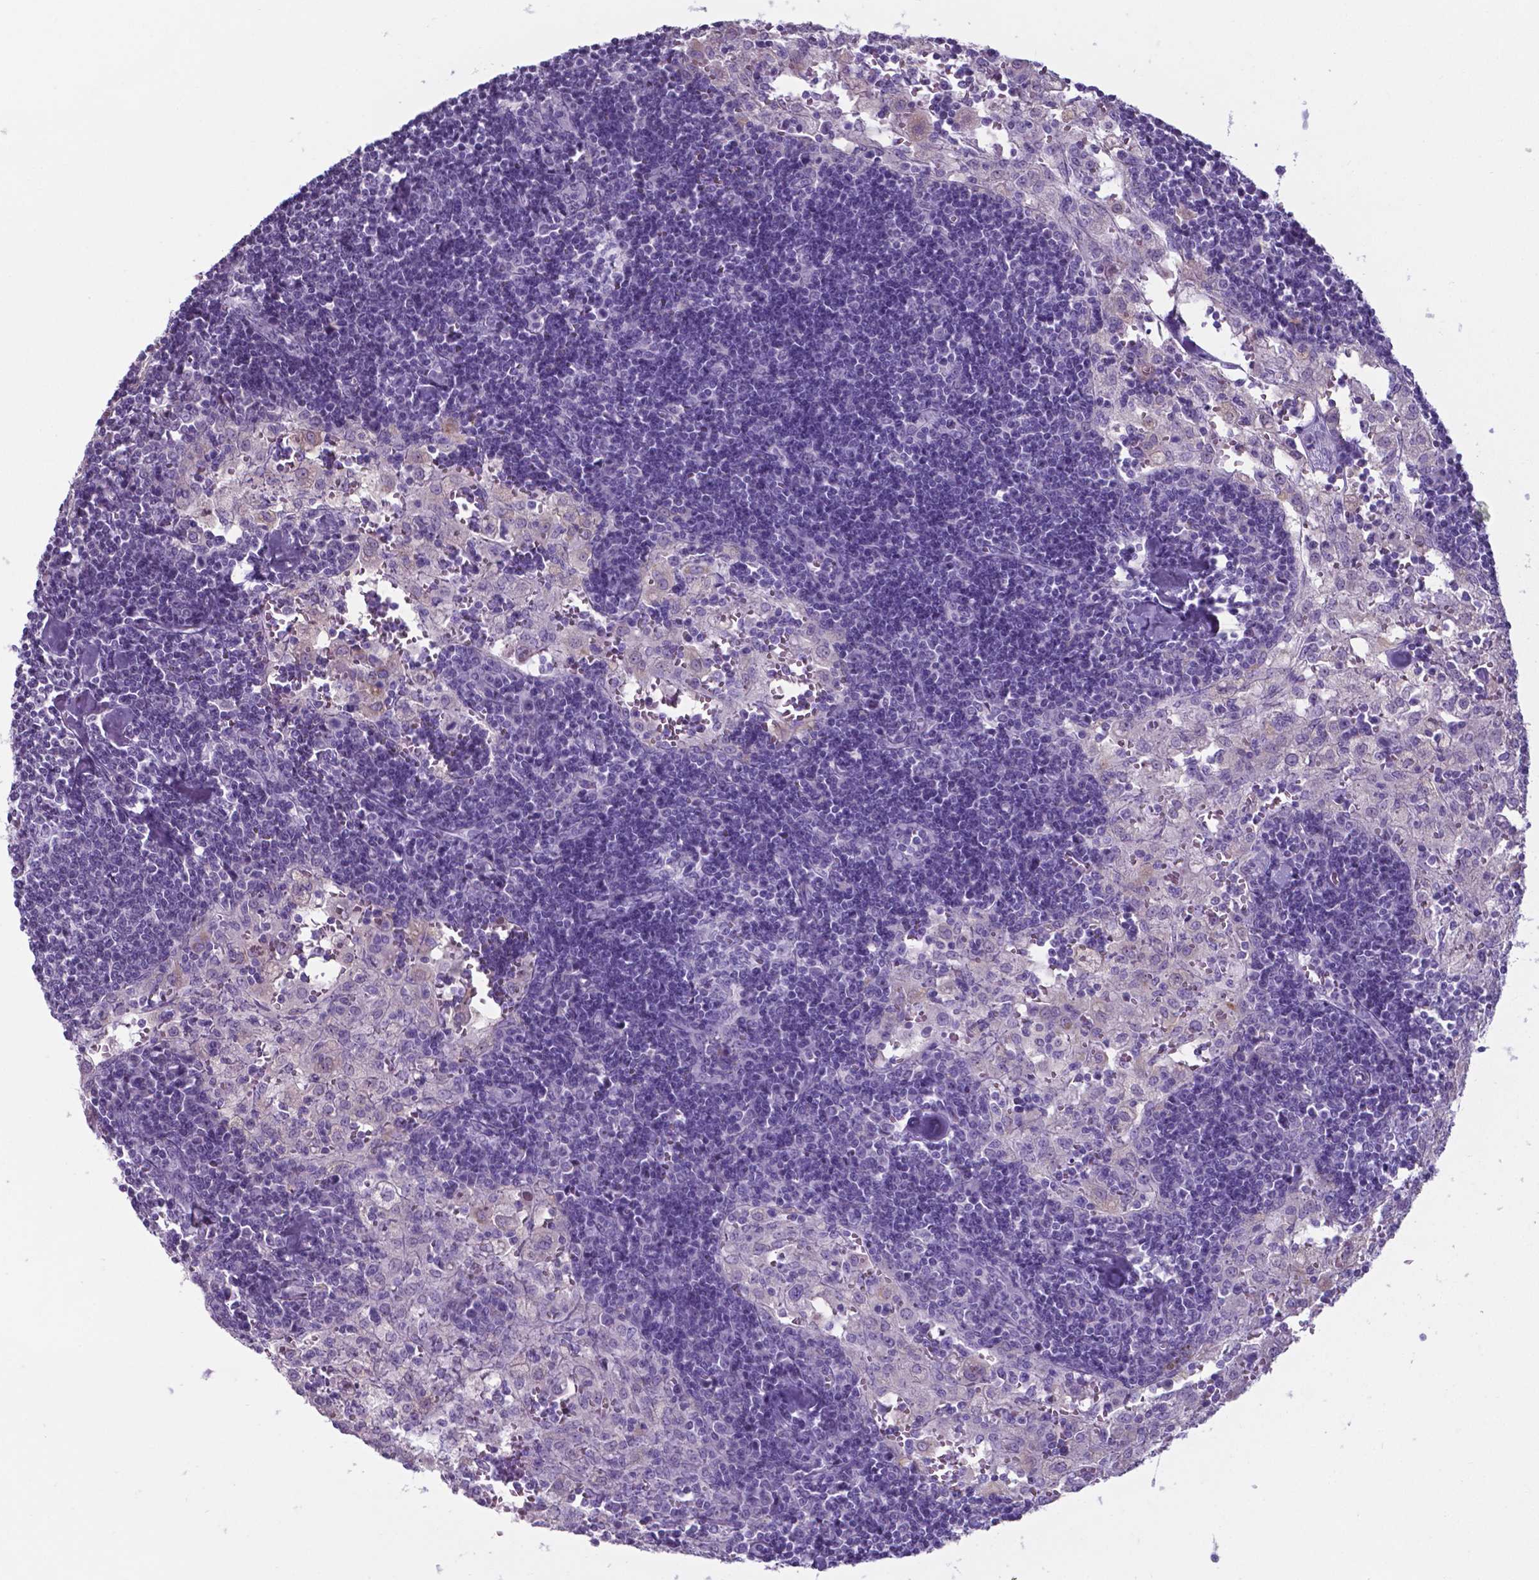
{"staining": {"intensity": "negative", "quantity": "none", "location": "none"}, "tissue": "lymph node", "cell_type": "Germinal center cells", "image_type": "normal", "snomed": [{"axis": "morphology", "description": "Normal tissue, NOS"}, {"axis": "topography", "description": "Lymph node"}], "caption": "Unremarkable lymph node was stained to show a protein in brown. There is no significant expression in germinal center cells. (Immunohistochemistry, brightfield microscopy, high magnification).", "gene": "AP5B1", "patient": {"sex": "male", "age": 55}}